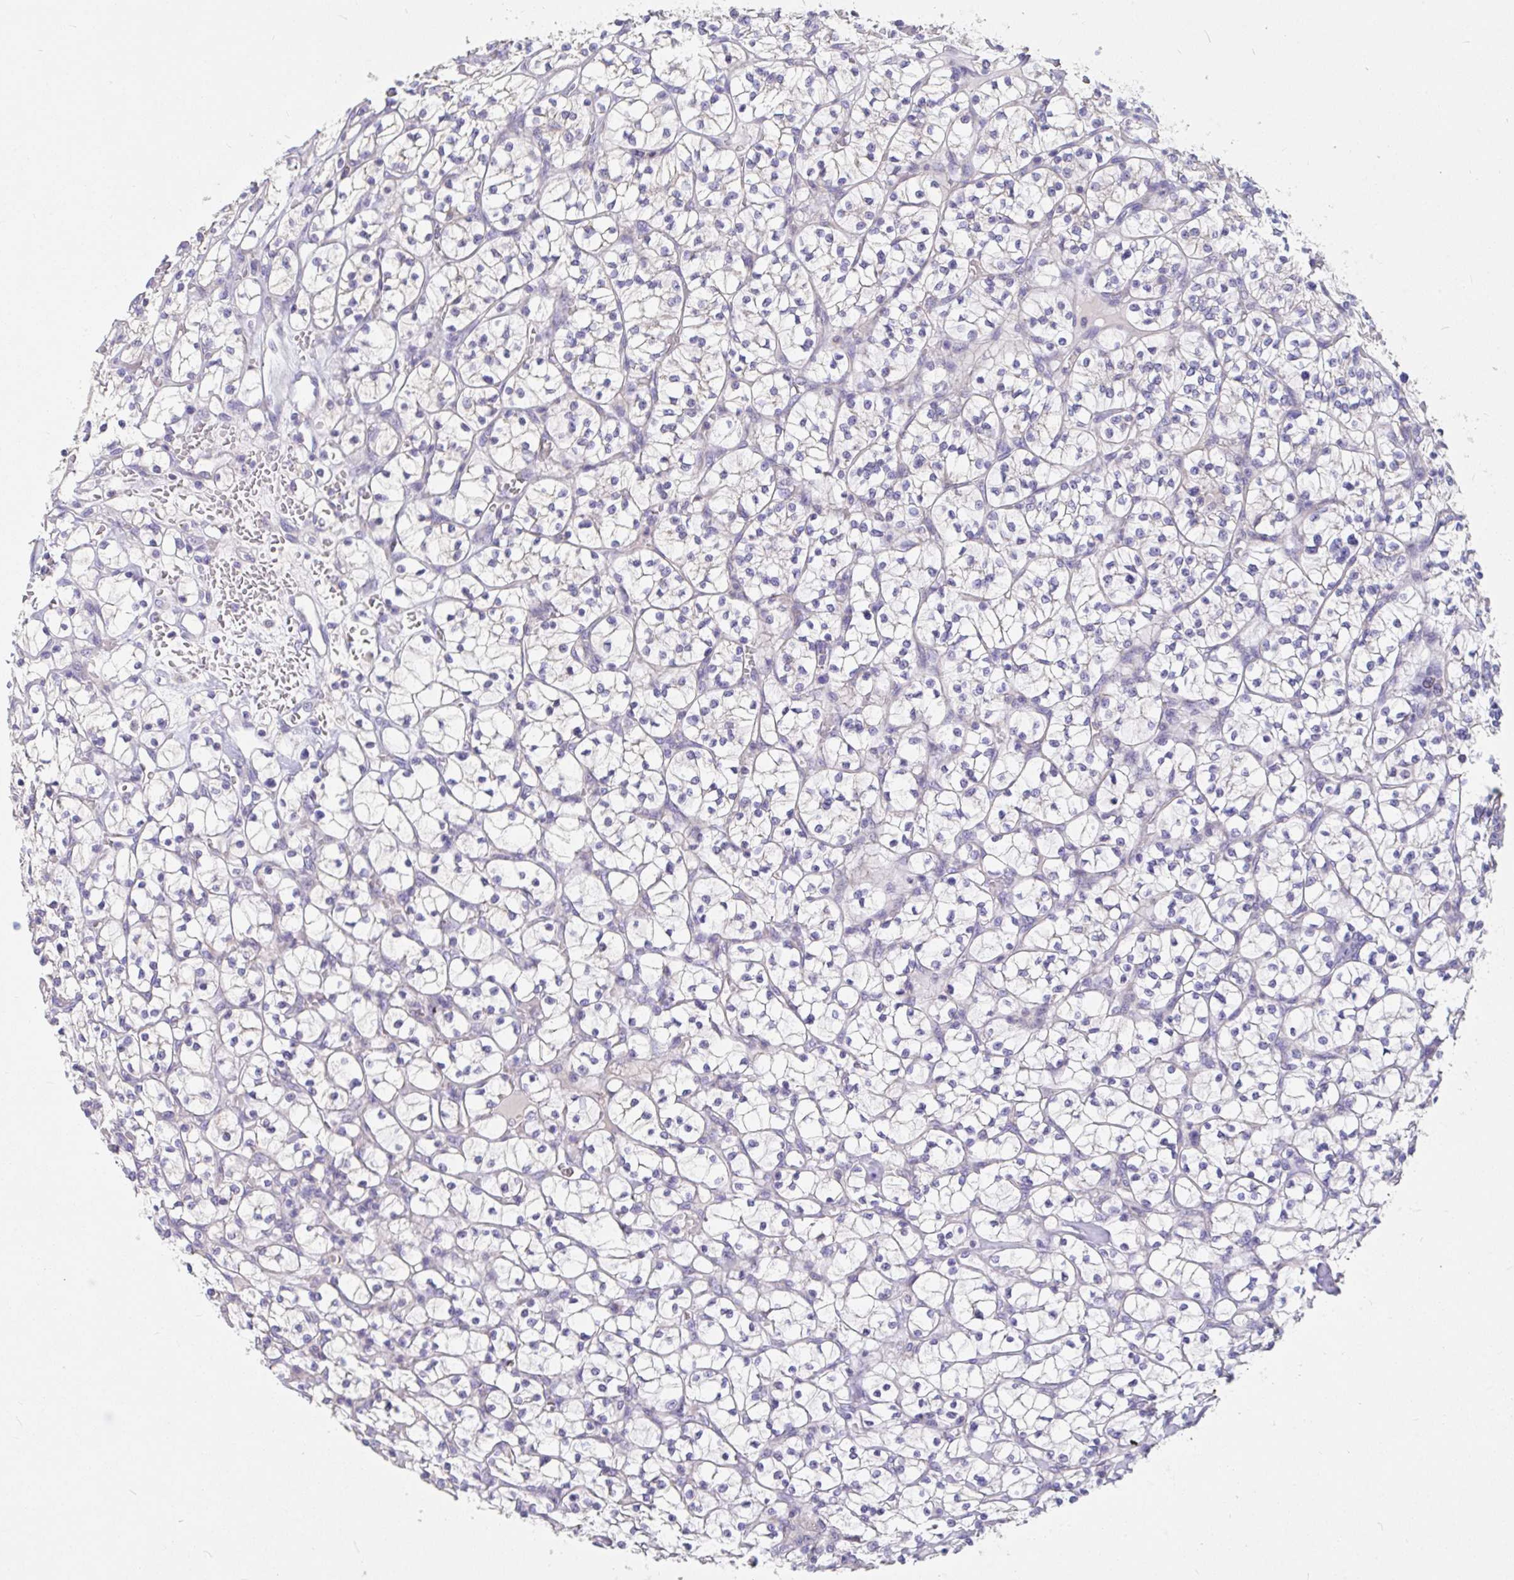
{"staining": {"intensity": "negative", "quantity": "none", "location": "none"}, "tissue": "renal cancer", "cell_type": "Tumor cells", "image_type": "cancer", "snomed": [{"axis": "morphology", "description": "Adenocarcinoma, NOS"}, {"axis": "topography", "description": "Kidney"}], "caption": "The image demonstrates no staining of tumor cells in adenocarcinoma (renal).", "gene": "ZNF561", "patient": {"sex": "female", "age": 64}}